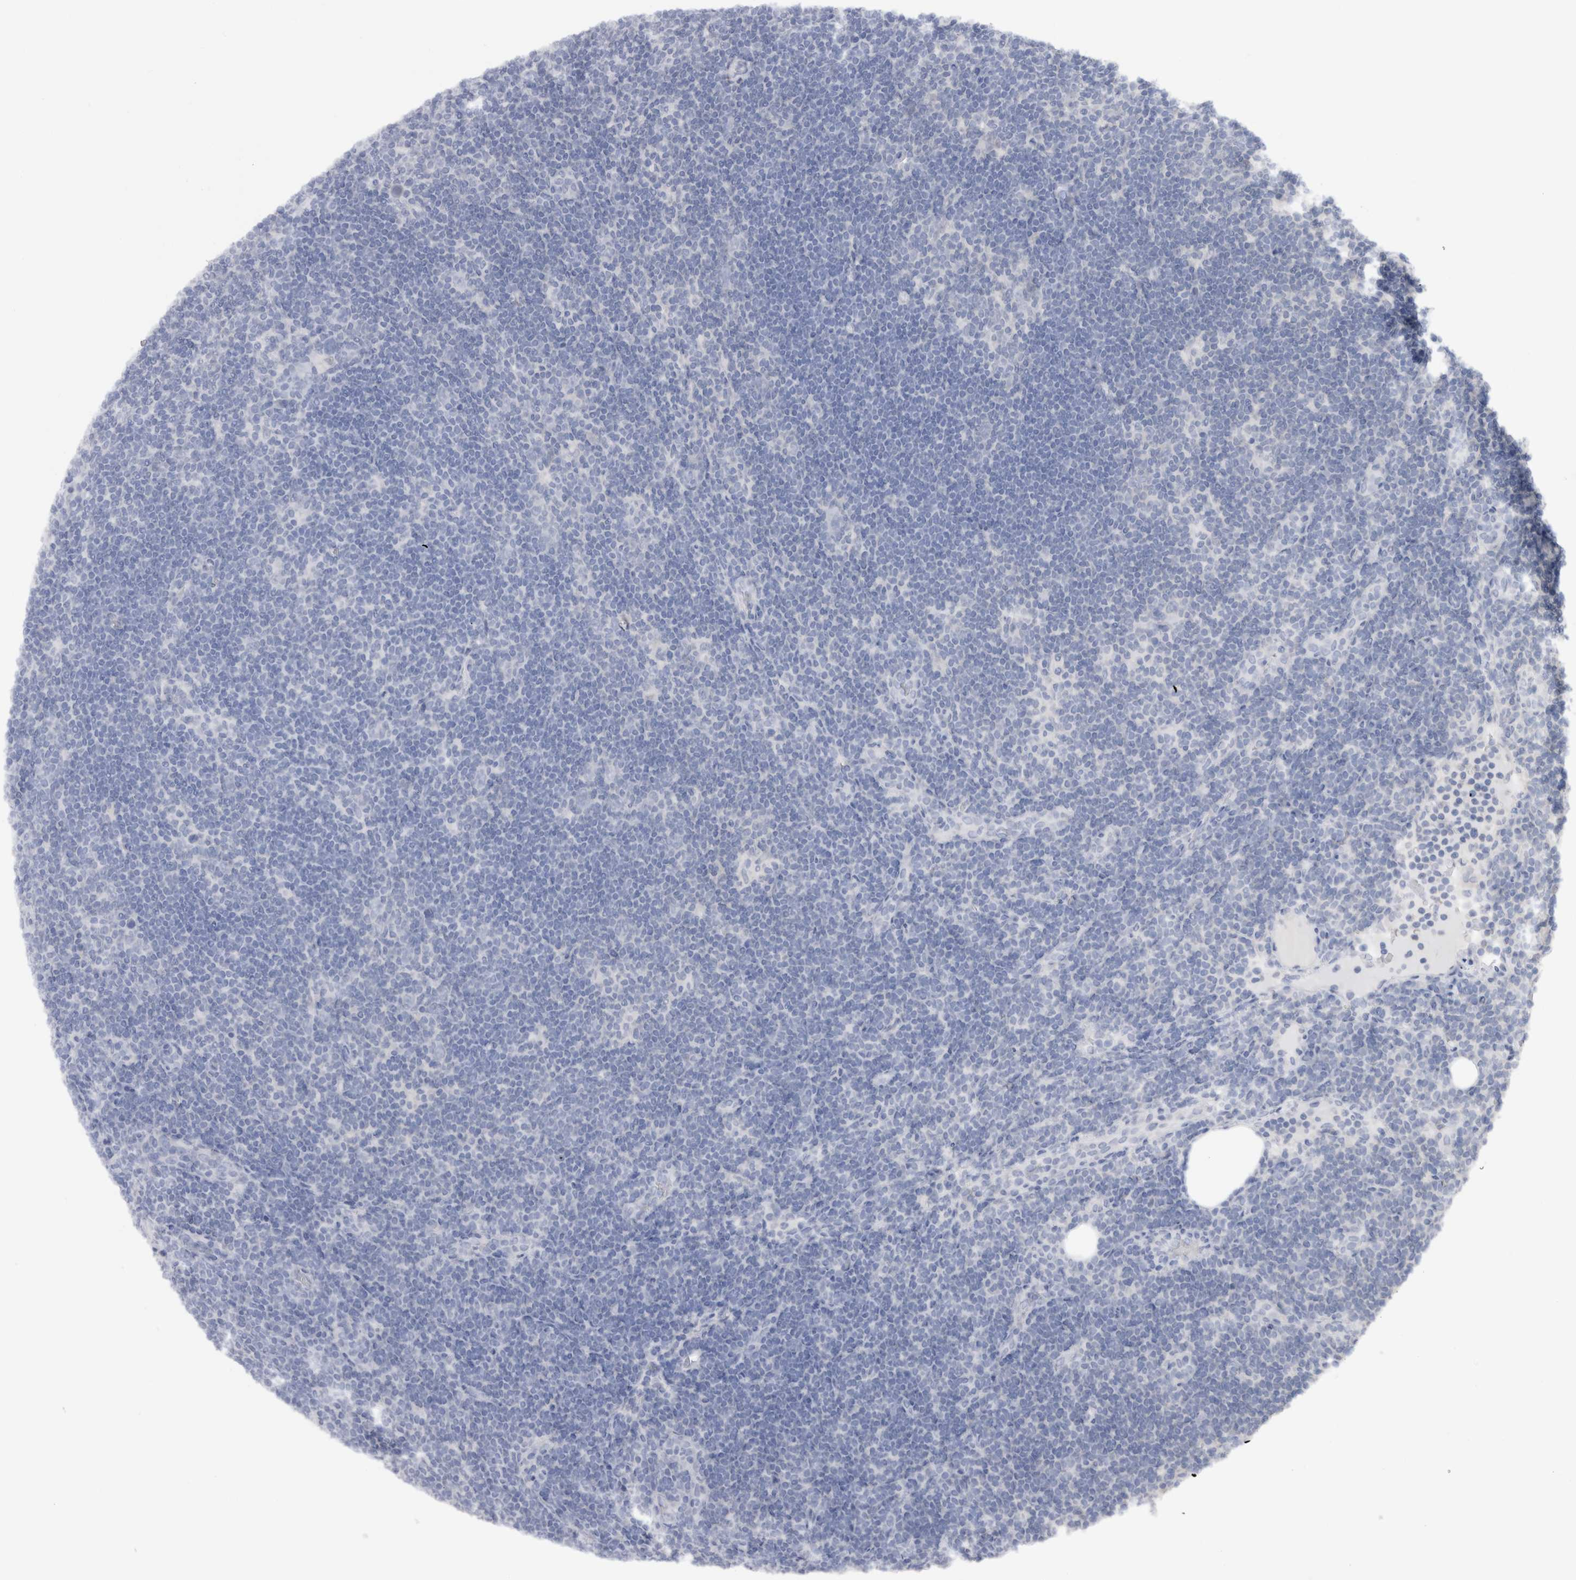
{"staining": {"intensity": "negative", "quantity": "none", "location": "none"}, "tissue": "lymphoma", "cell_type": "Tumor cells", "image_type": "cancer", "snomed": [{"axis": "morphology", "description": "Hodgkin's disease, NOS"}, {"axis": "topography", "description": "Lymph node"}], "caption": "This photomicrograph is of Hodgkin's disease stained with immunohistochemistry (IHC) to label a protein in brown with the nuclei are counter-stained blue. There is no expression in tumor cells.", "gene": "C9orf50", "patient": {"sex": "female", "age": 57}}